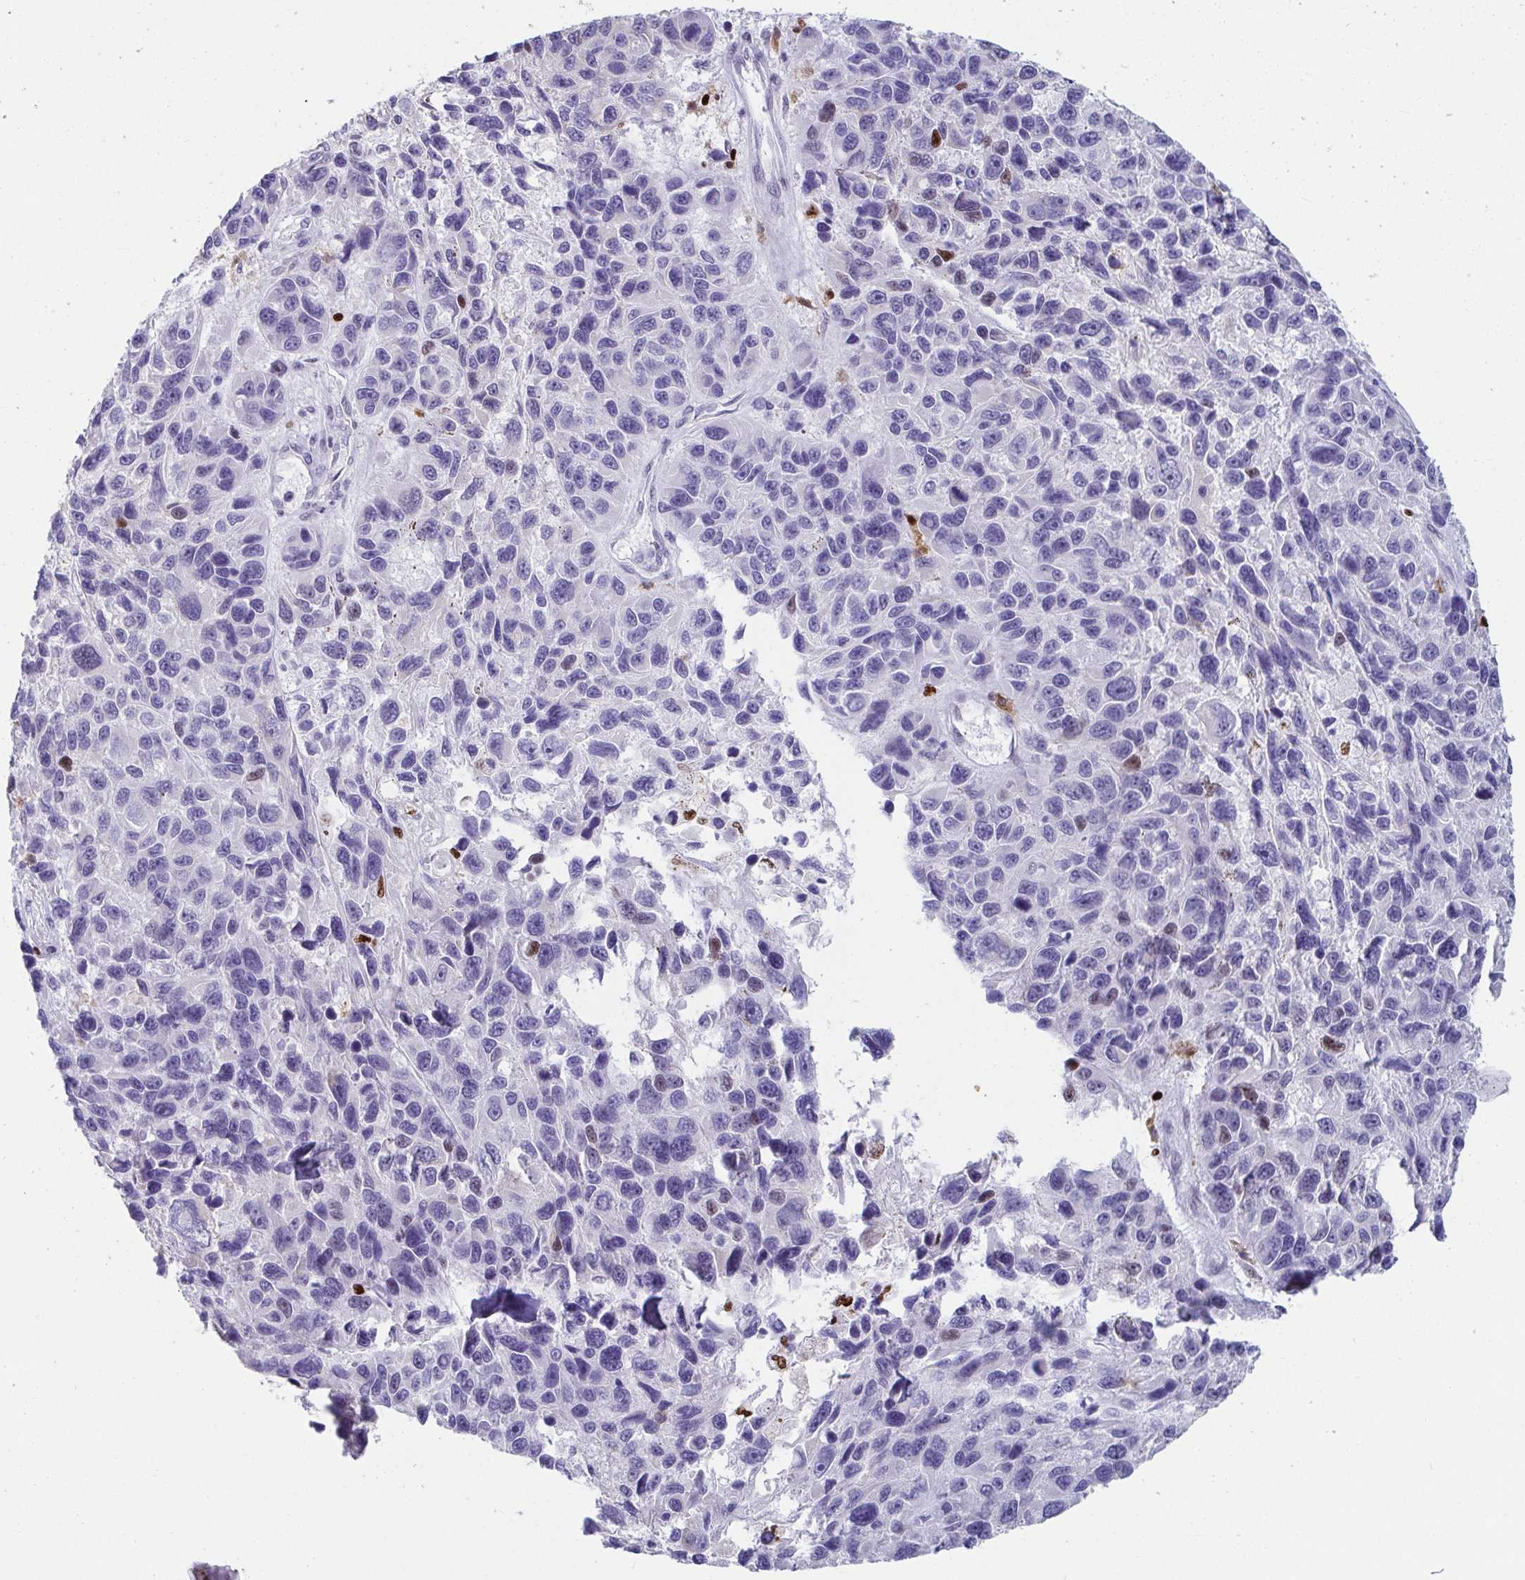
{"staining": {"intensity": "negative", "quantity": "none", "location": "none"}, "tissue": "melanoma", "cell_type": "Tumor cells", "image_type": "cancer", "snomed": [{"axis": "morphology", "description": "Malignant melanoma, NOS"}, {"axis": "topography", "description": "Skin"}], "caption": "DAB immunohistochemical staining of melanoma shows no significant positivity in tumor cells. (DAB (3,3'-diaminobenzidine) immunohistochemistry (IHC) with hematoxylin counter stain).", "gene": "ZNF586", "patient": {"sex": "male", "age": 53}}